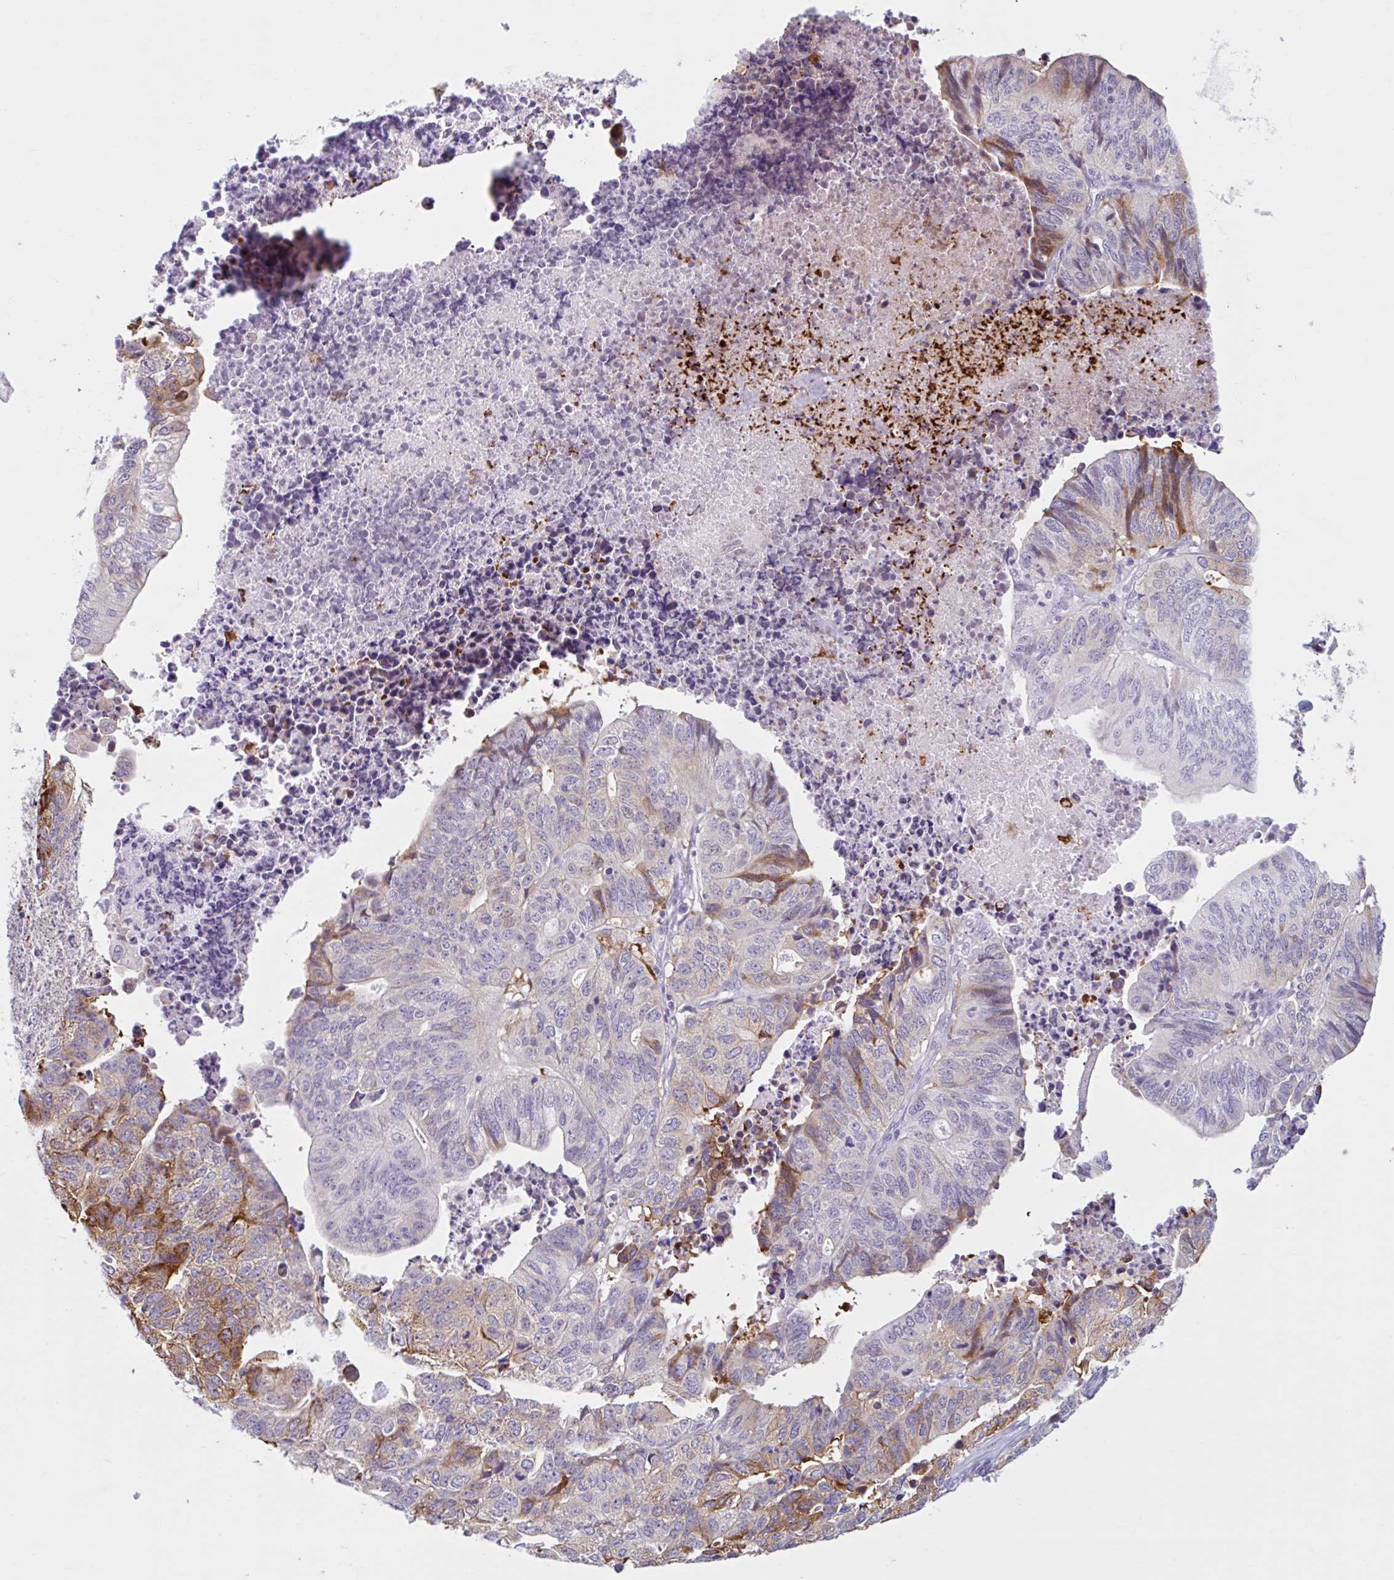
{"staining": {"intensity": "moderate", "quantity": "<25%", "location": "cytoplasmic/membranous"}, "tissue": "stomach cancer", "cell_type": "Tumor cells", "image_type": "cancer", "snomed": [{"axis": "morphology", "description": "Adenocarcinoma, NOS"}, {"axis": "topography", "description": "Stomach, upper"}], "caption": "This histopathology image exhibits IHC staining of stomach adenocarcinoma, with low moderate cytoplasmic/membranous staining in approximately <25% of tumor cells.", "gene": "CEP120", "patient": {"sex": "female", "age": 67}}